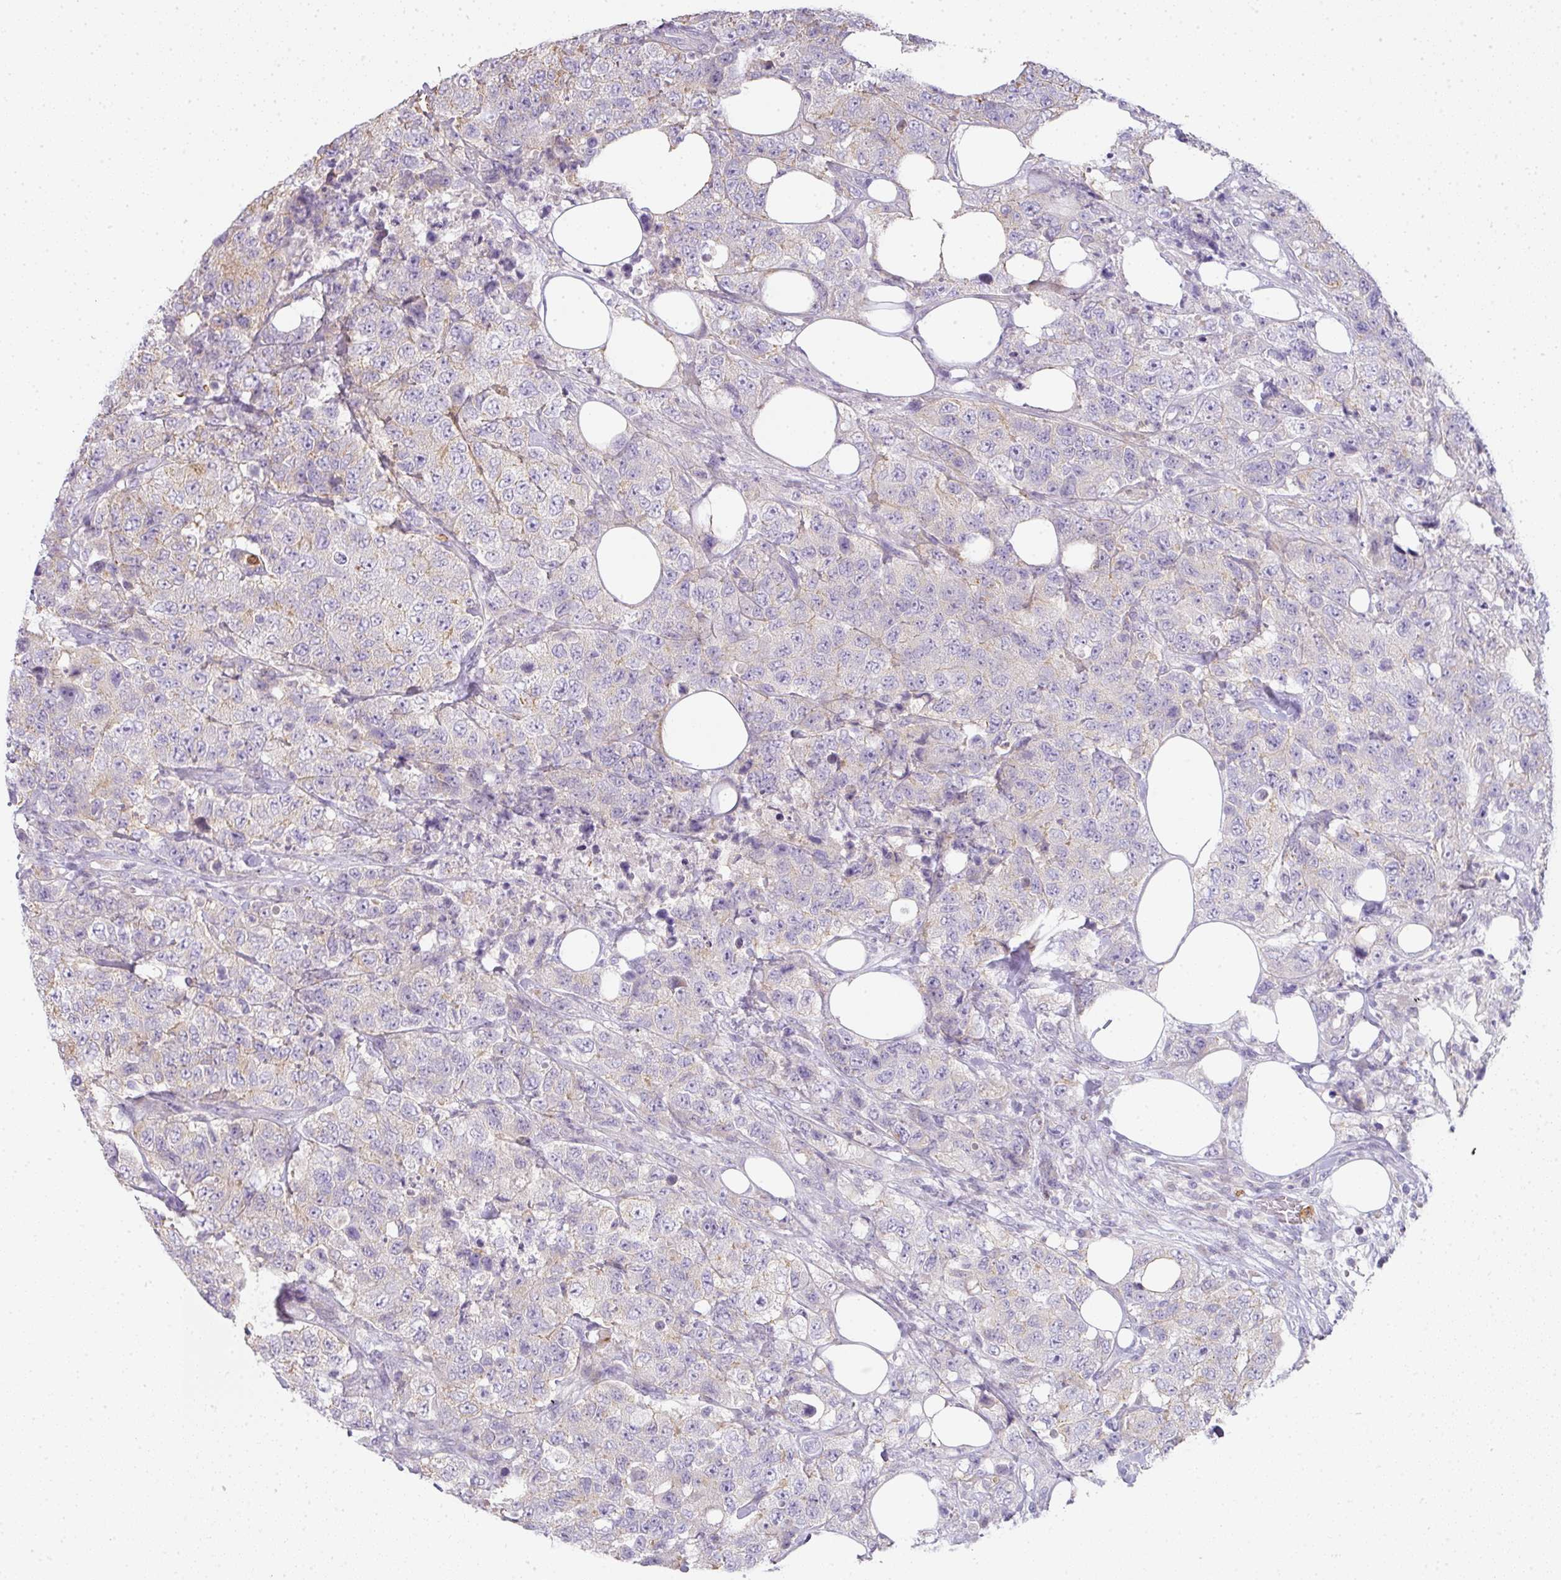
{"staining": {"intensity": "negative", "quantity": "none", "location": "none"}, "tissue": "urothelial cancer", "cell_type": "Tumor cells", "image_type": "cancer", "snomed": [{"axis": "morphology", "description": "Urothelial carcinoma, High grade"}, {"axis": "topography", "description": "Urinary bladder"}], "caption": "This is a image of IHC staining of urothelial cancer, which shows no positivity in tumor cells.", "gene": "HHEX", "patient": {"sex": "female", "age": 78}}